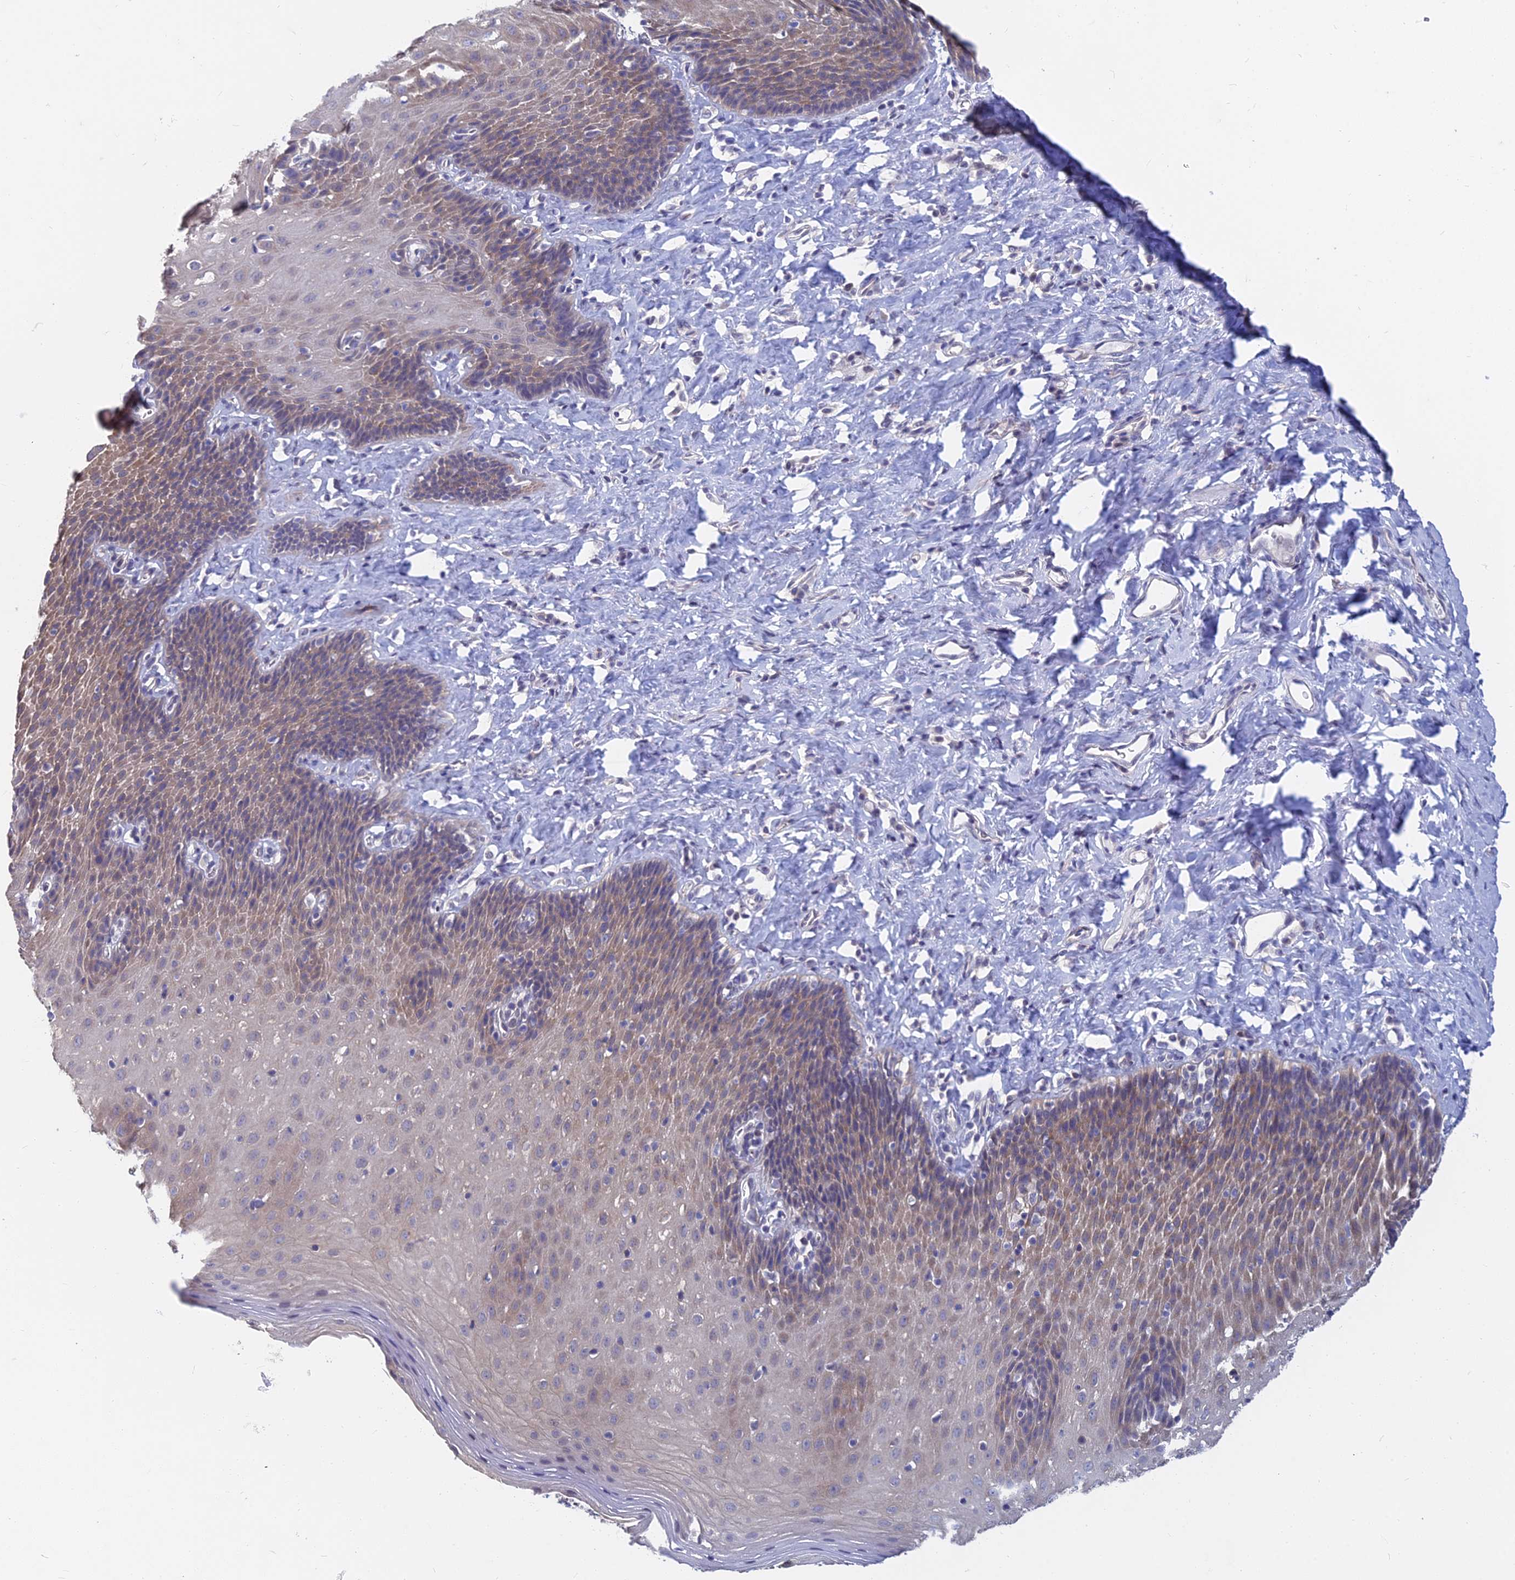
{"staining": {"intensity": "moderate", "quantity": "25%-75%", "location": "cytoplasmic/membranous"}, "tissue": "esophagus", "cell_type": "Squamous epithelial cells", "image_type": "normal", "snomed": [{"axis": "morphology", "description": "Normal tissue, NOS"}, {"axis": "topography", "description": "Esophagus"}], "caption": "Esophagus stained with DAB (3,3'-diaminobenzidine) immunohistochemistry (IHC) demonstrates medium levels of moderate cytoplasmic/membranous staining in about 25%-75% of squamous epithelial cells. (DAB IHC, brown staining for protein, blue staining for nuclei).", "gene": "B3GALT4", "patient": {"sex": "female", "age": 61}}